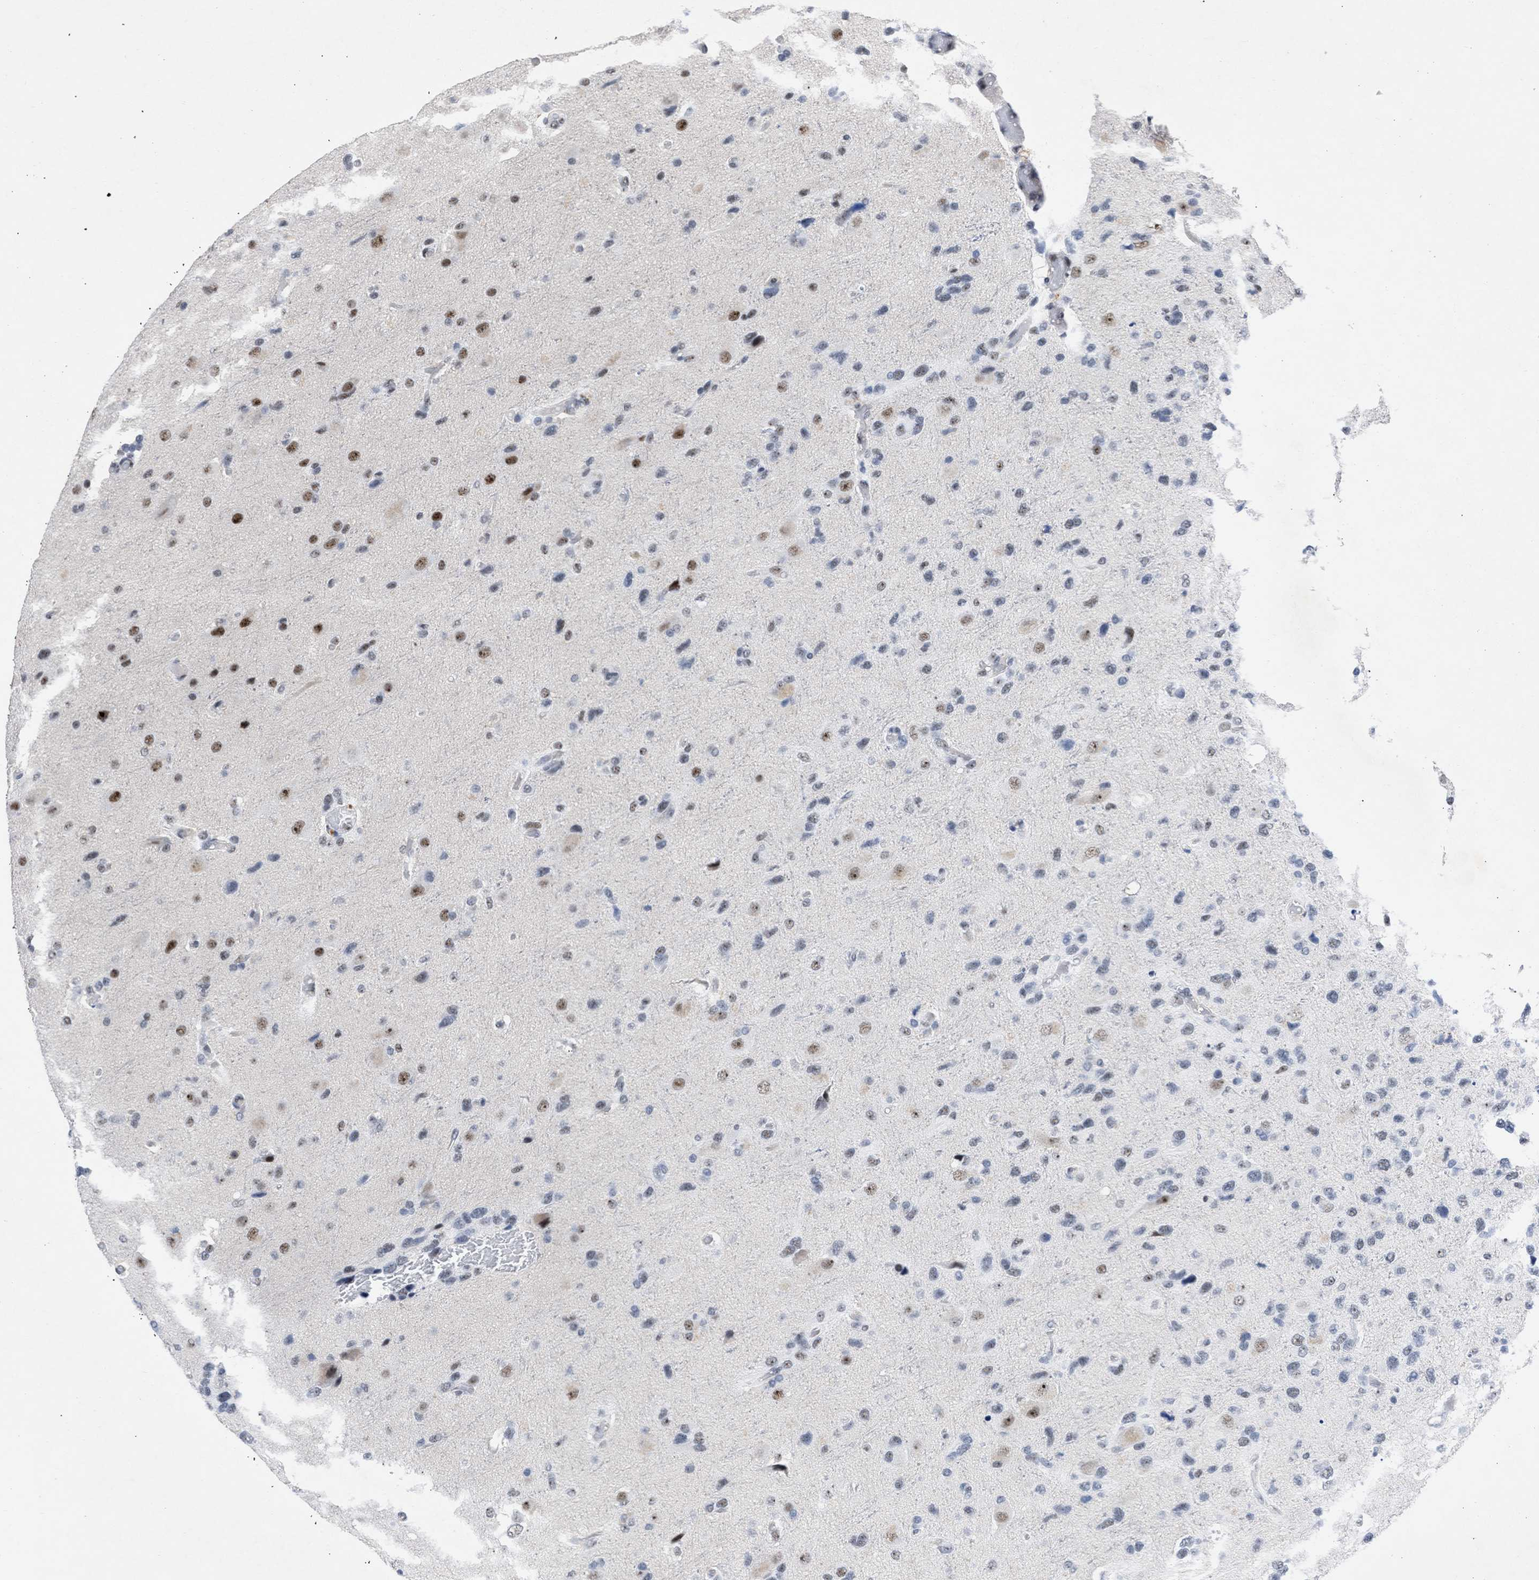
{"staining": {"intensity": "moderate", "quantity": "<25%", "location": "nuclear"}, "tissue": "glioma", "cell_type": "Tumor cells", "image_type": "cancer", "snomed": [{"axis": "morphology", "description": "Glioma, malignant, High grade"}, {"axis": "topography", "description": "Brain"}], "caption": "Protein staining of malignant glioma (high-grade) tissue demonstrates moderate nuclear staining in approximately <25% of tumor cells. (DAB IHC with brightfield microscopy, high magnification).", "gene": "DDX41", "patient": {"sex": "female", "age": 58}}